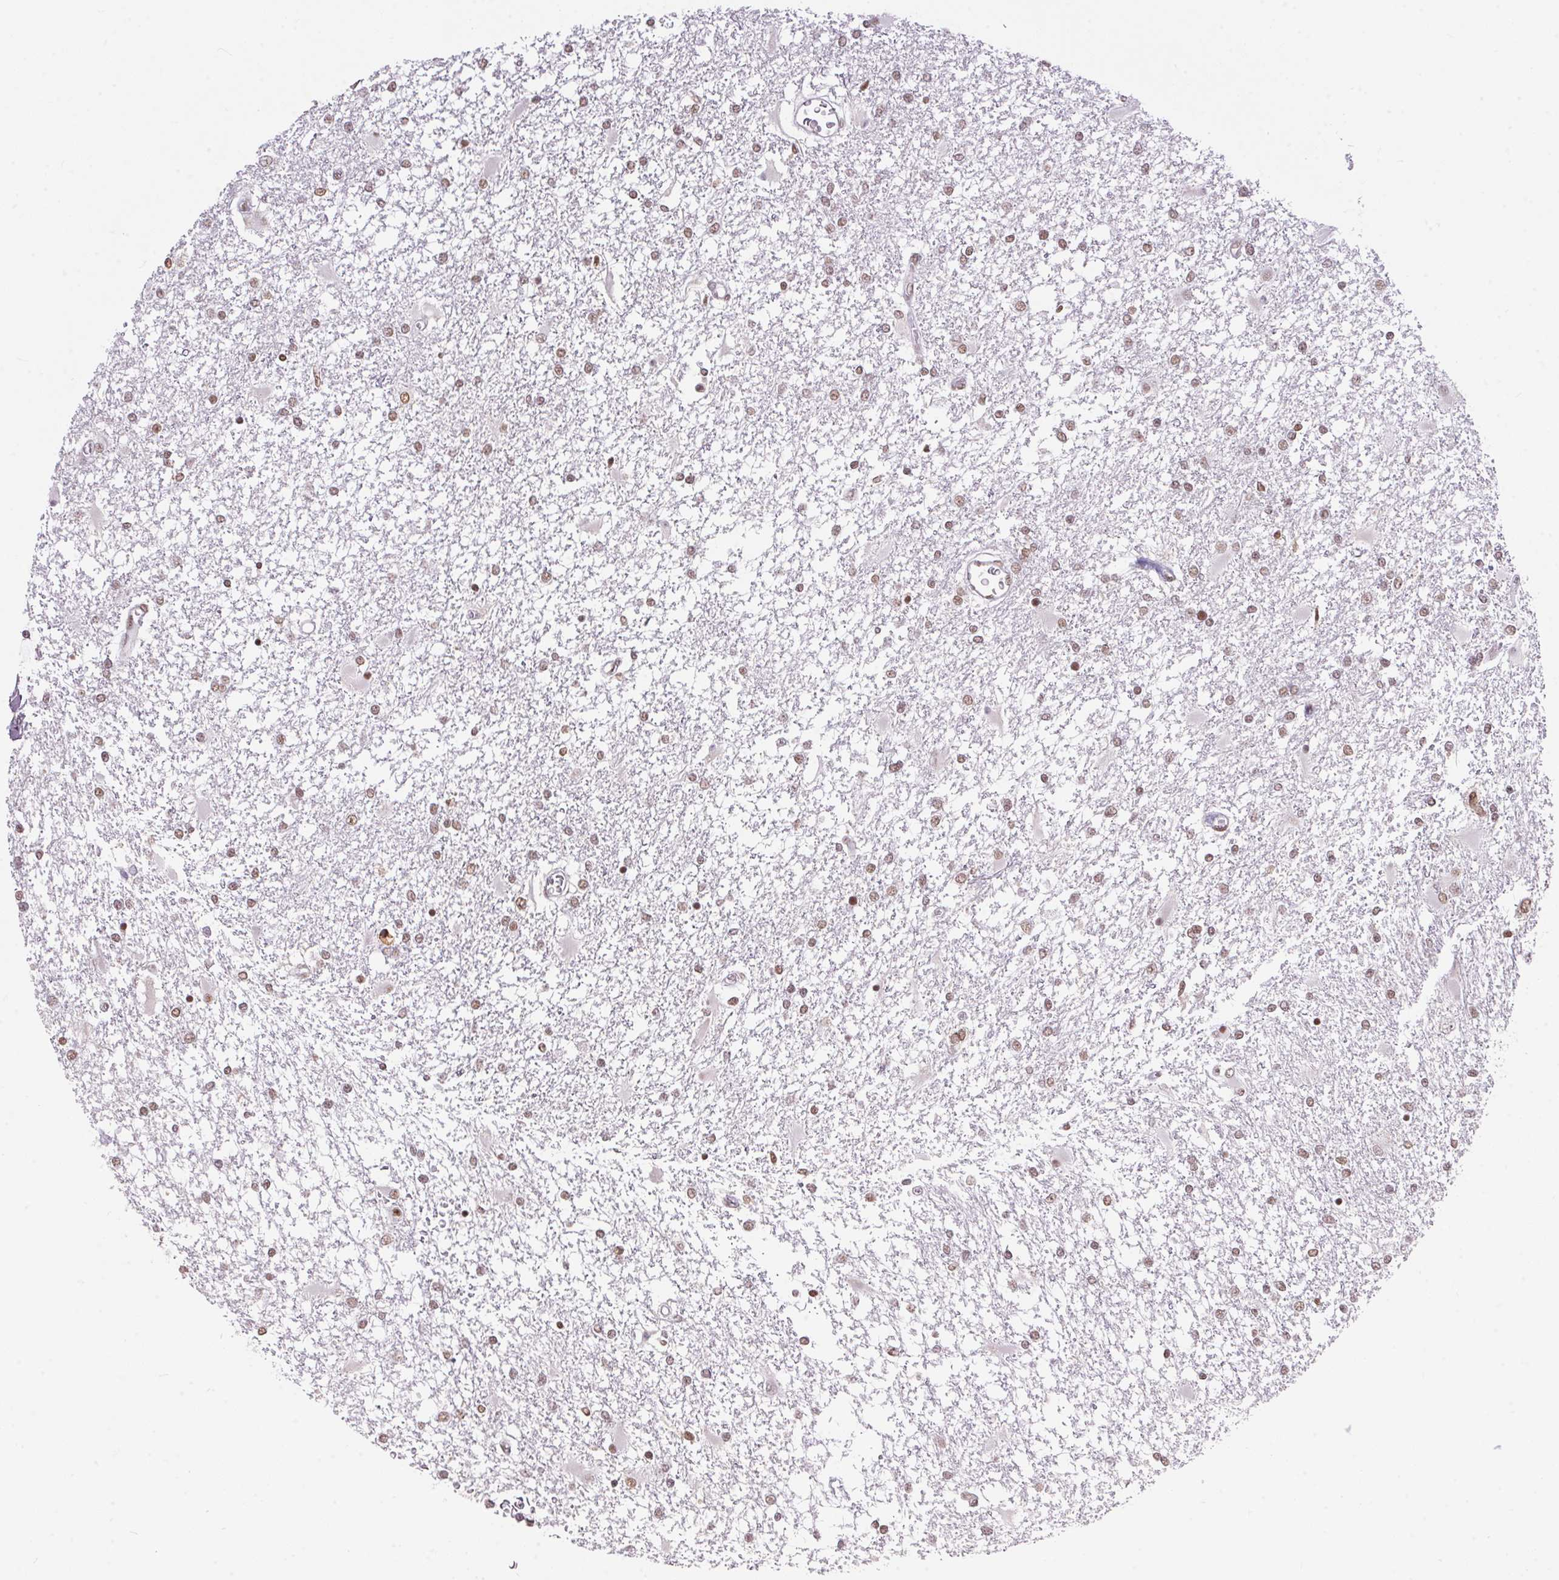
{"staining": {"intensity": "weak", "quantity": ">75%", "location": "nuclear"}, "tissue": "glioma", "cell_type": "Tumor cells", "image_type": "cancer", "snomed": [{"axis": "morphology", "description": "Glioma, malignant, High grade"}, {"axis": "topography", "description": "Cerebral cortex"}], "caption": "The immunohistochemical stain highlights weak nuclear expression in tumor cells of glioma tissue. Using DAB (3,3'-diaminobenzidine) (brown) and hematoxylin (blue) stains, captured at high magnification using brightfield microscopy.", "gene": "NFE2L1", "patient": {"sex": "male", "age": 79}}